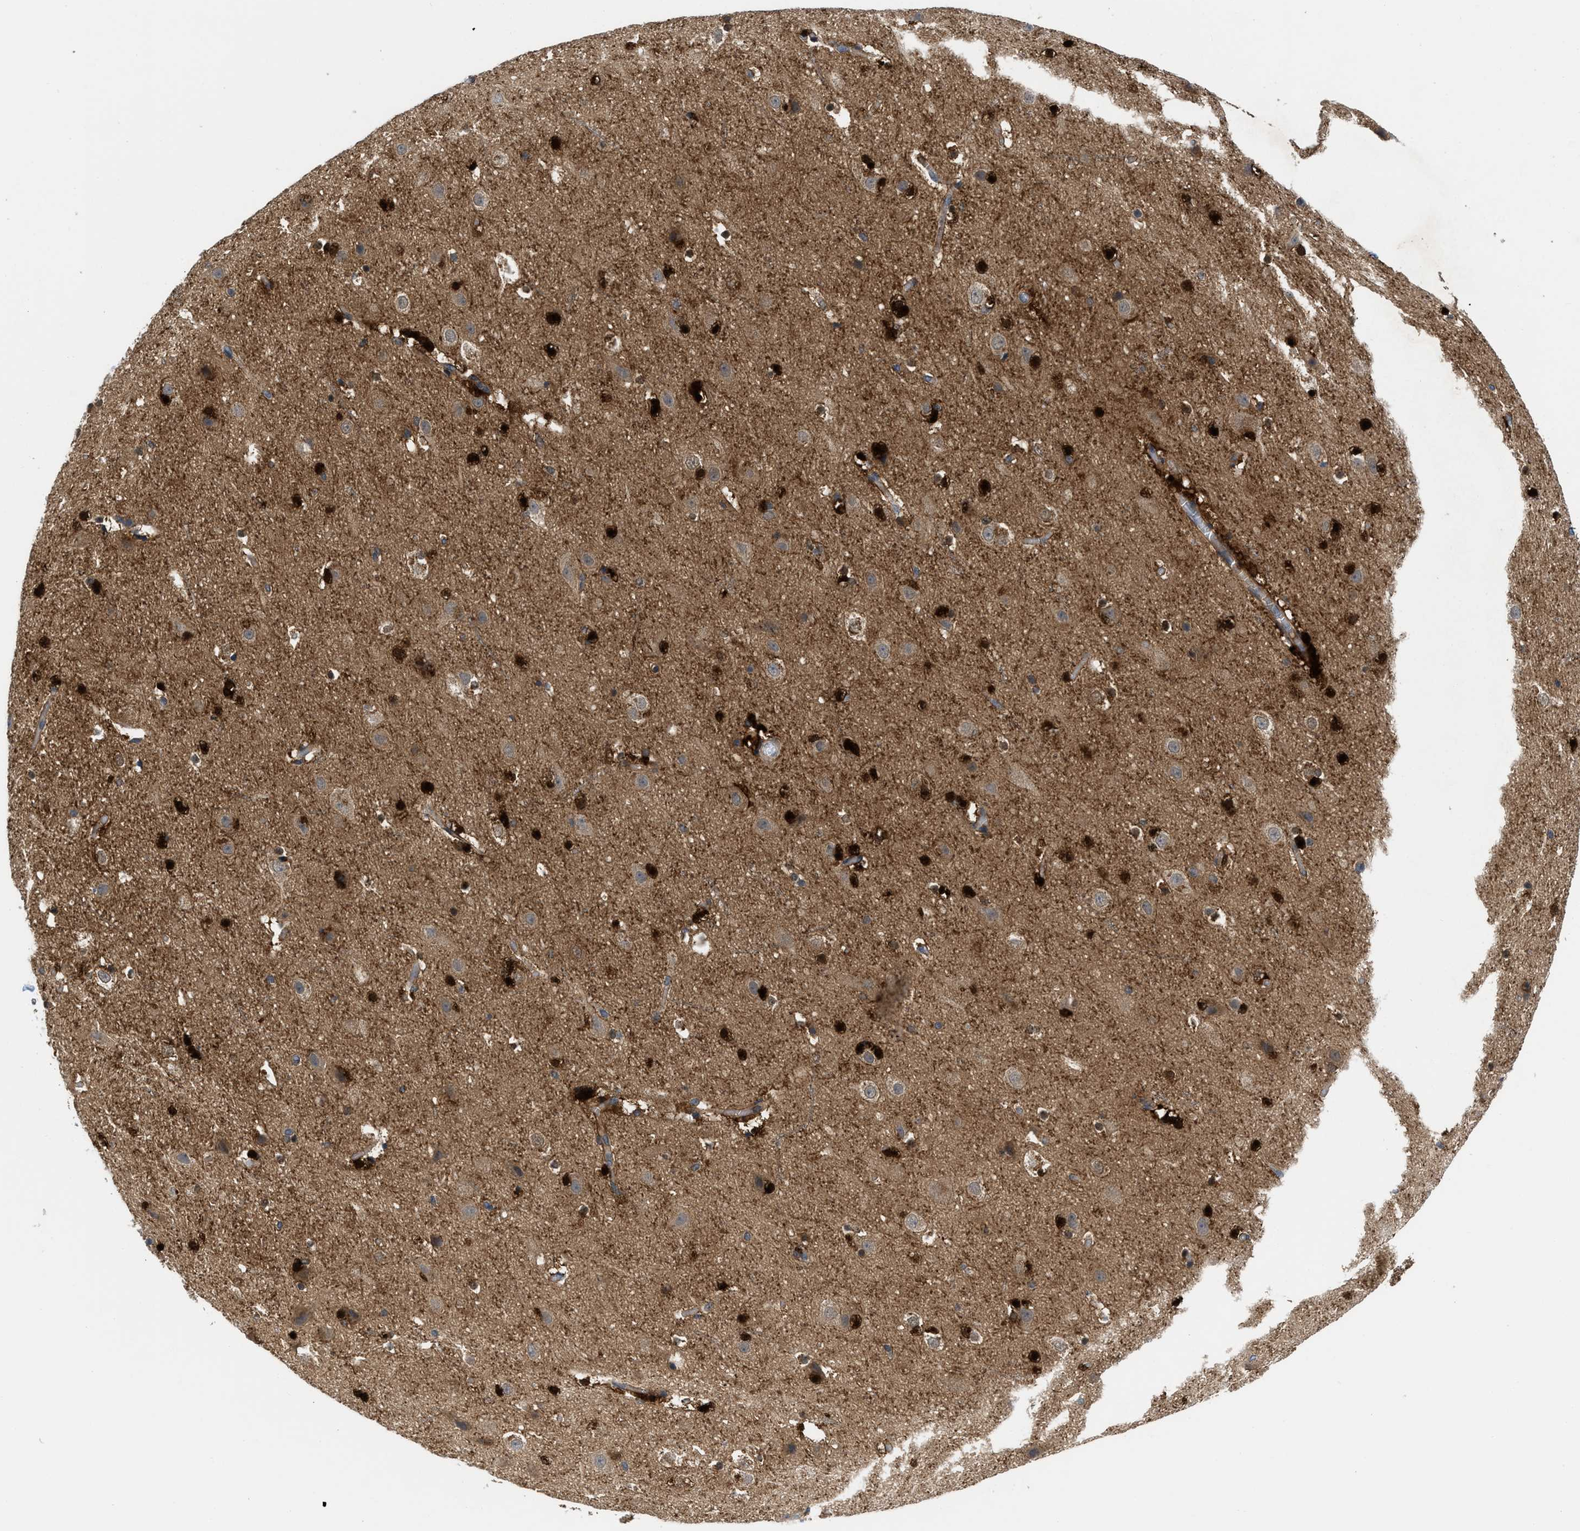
{"staining": {"intensity": "moderate", "quantity": ">75%", "location": "cytoplasmic/membranous"}, "tissue": "cerebral cortex", "cell_type": "Endothelial cells", "image_type": "normal", "snomed": [{"axis": "morphology", "description": "Normal tissue, NOS"}, {"axis": "topography", "description": "Cerebral cortex"}], "caption": "Protein analysis of unremarkable cerebral cortex reveals moderate cytoplasmic/membranous expression in about >75% of endothelial cells.", "gene": "CBR1", "patient": {"sex": "male", "age": 45}}